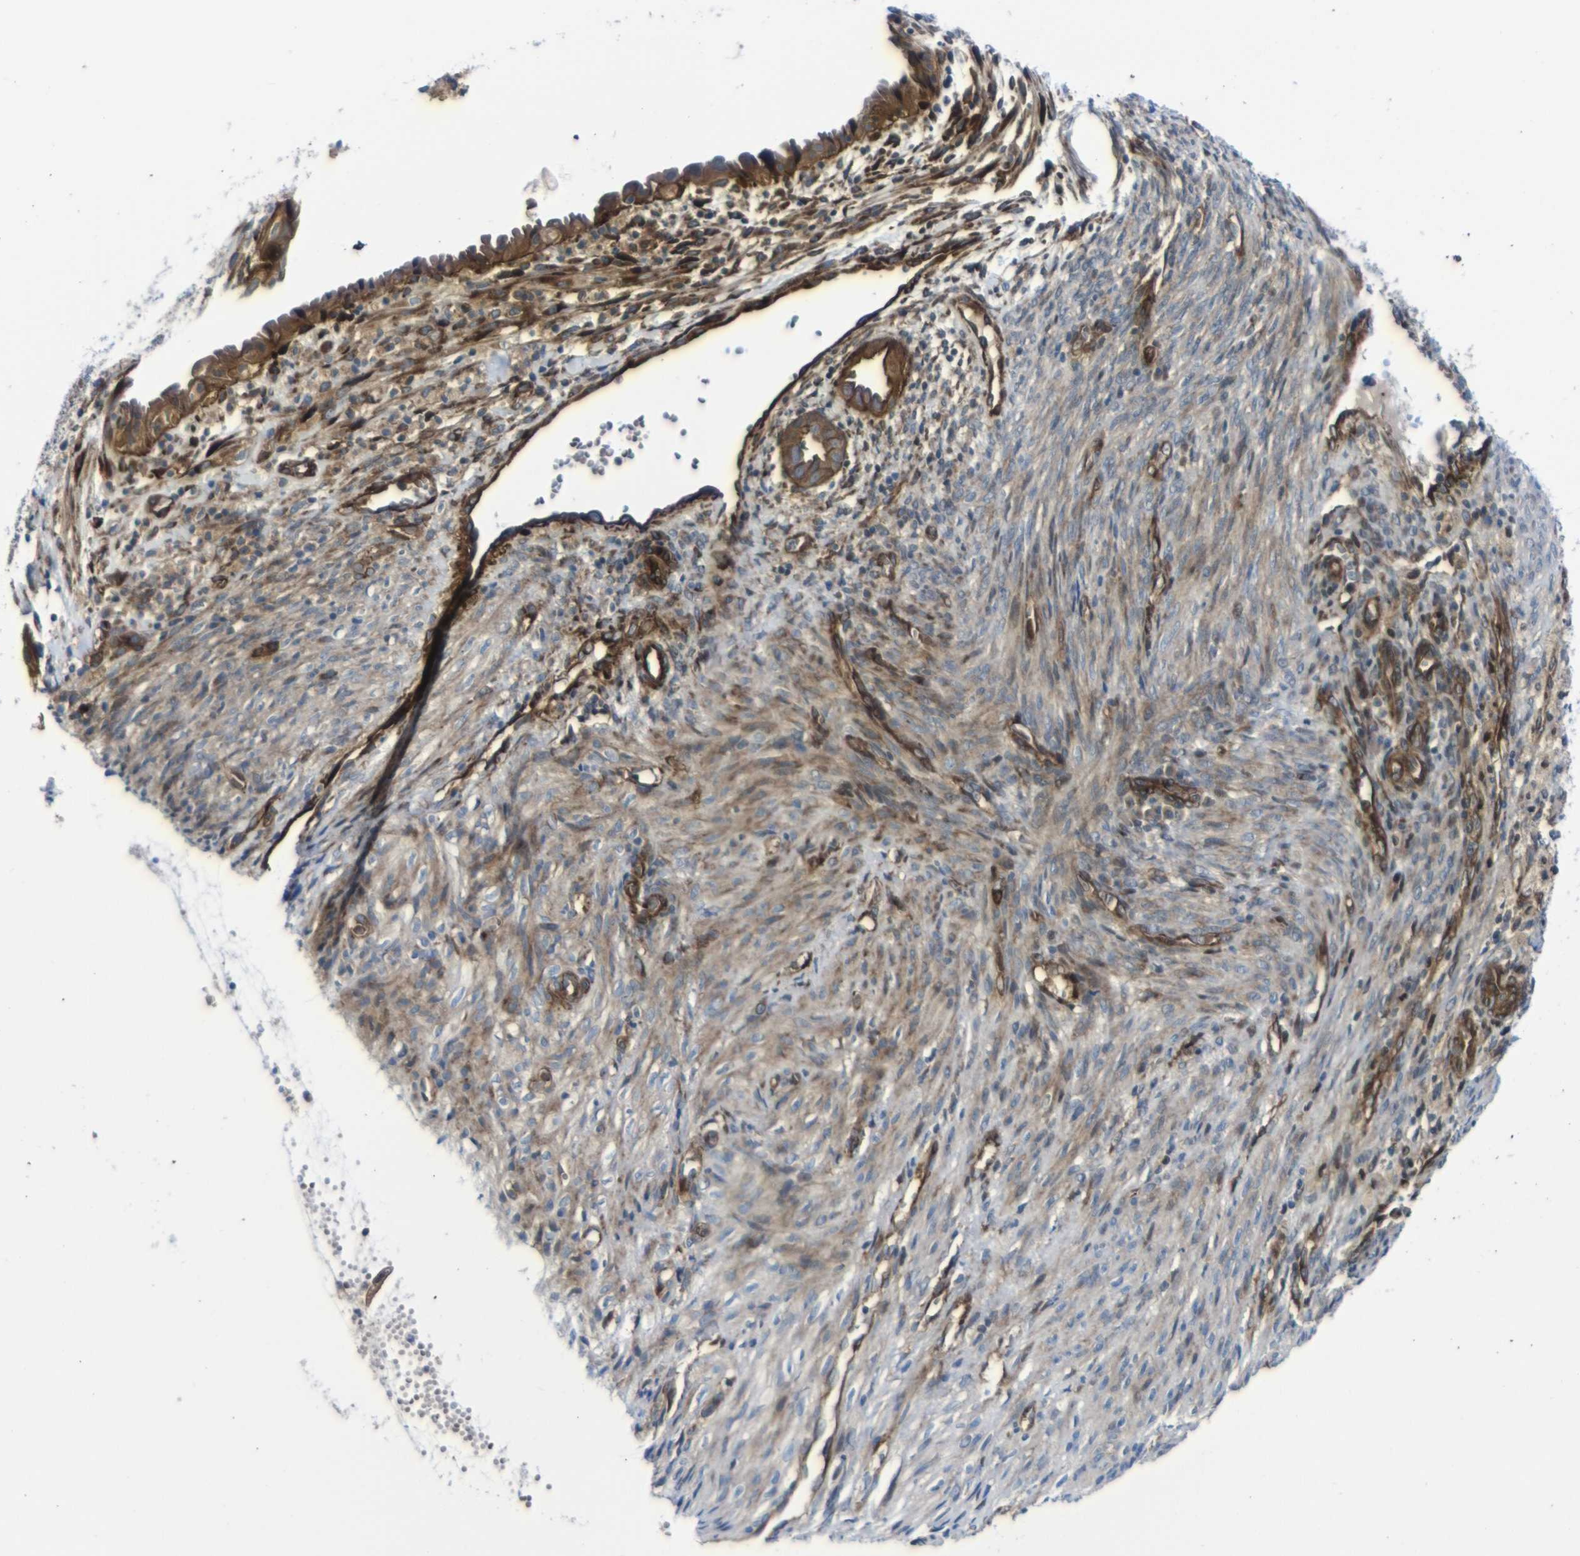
{"staining": {"intensity": "moderate", "quantity": ">75%", "location": "cytoplasmic/membranous,nuclear"}, "tissue": "cervical cancer", "cell_type": "Tumor cells", "image_type": "cancer", "snomed": [{"axis": "morphology", "description": "Normal tissue, NOS"}, {"axis": "morphology", "description": "Adenocarcinoma, NOS"}, {"axis": "topography", "description": "Cervix"}, {"axis": "topography", "description": "Endometrium"}], "caption": "Protein analysis of cervical cancer tissue exhibits moderate cytoplasmic/membranous and nuclear expression in approximately >75% of tumor cells.", "gene": "PARP14", "patient": {"sex": "female", "age": 86}}